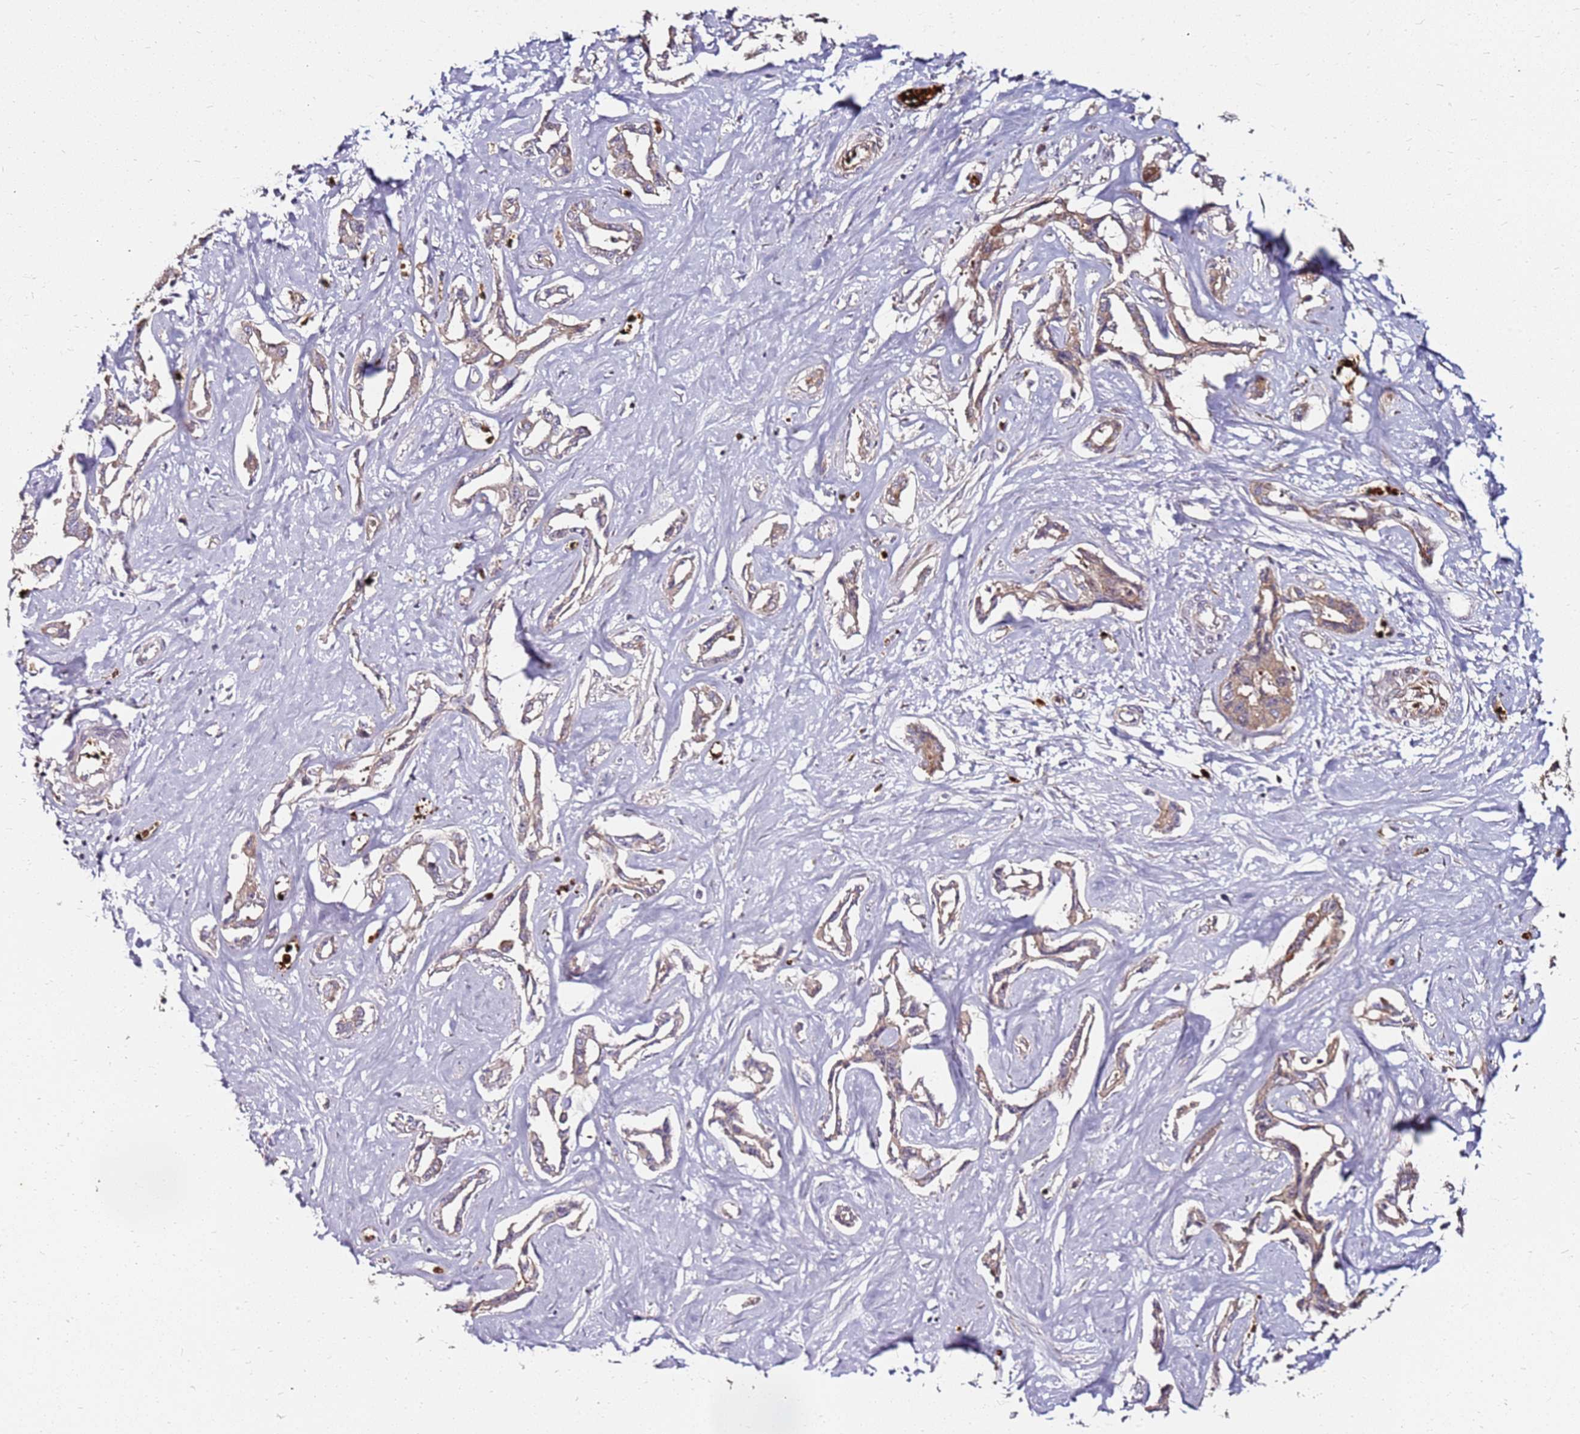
{"staining": {"intensity": "weak", "quantity": "<25%", "location": "cytoplasmic/membranous"}, "tissue": "liver cancer", "cell_type": "Tumor cells", "image_type": "cancer", "snomed": [{"axis": "morphology", "description": "Cholangiocarcinoma"}, {"axis": "topography", "description": "Liver"}], "caption": "Immunohistochemistry (IHC) of liver cholangiocarcinoma reveals no positivity in tumor cells.", "gene": "RNF11", "patient": {"sex": "male", "age": 59}}